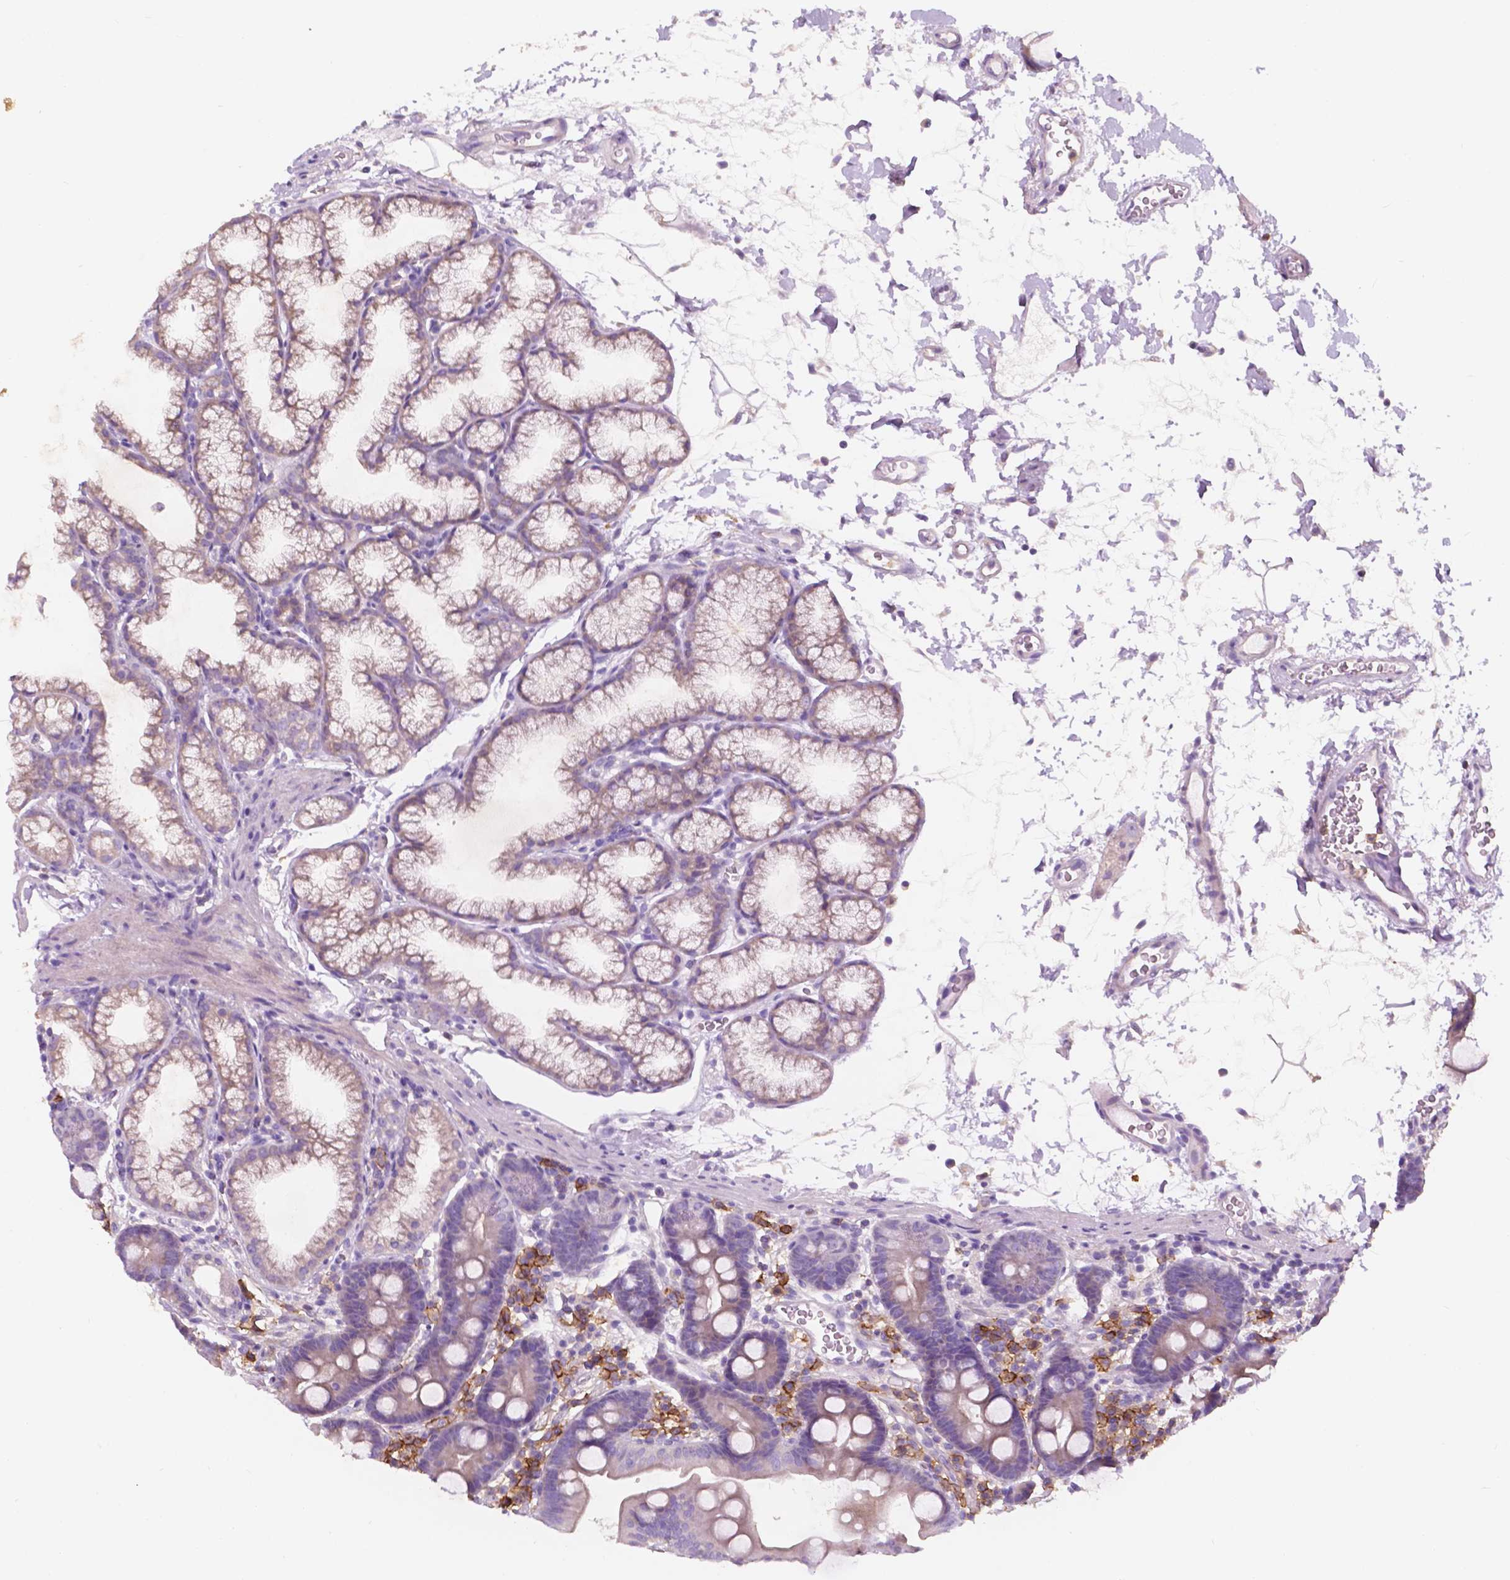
{"staining": {"intensity": "negative", "quantity": "none", "location": "none"}, "tissue": "duodenum", "cell_type": "Glandular cells", "image_type": "normal", "snomed": [{"axis": "morphology", "description": "Normal tissue, NOS"}, {"axis": "topography", "description": "Pancreas"}, {"axis": "topography", "description": "Duodenum"}], "caption": "Glandular cells show no significant protein expression in normal duodenum. The staining was performed using DAB to visualize the protein expression in brown, while the nuclei were stained in blue with hematoxylin (Magnification: 20x).", "gene": "SEMA4A", "patient": {"sex": "male", "age": 59}}